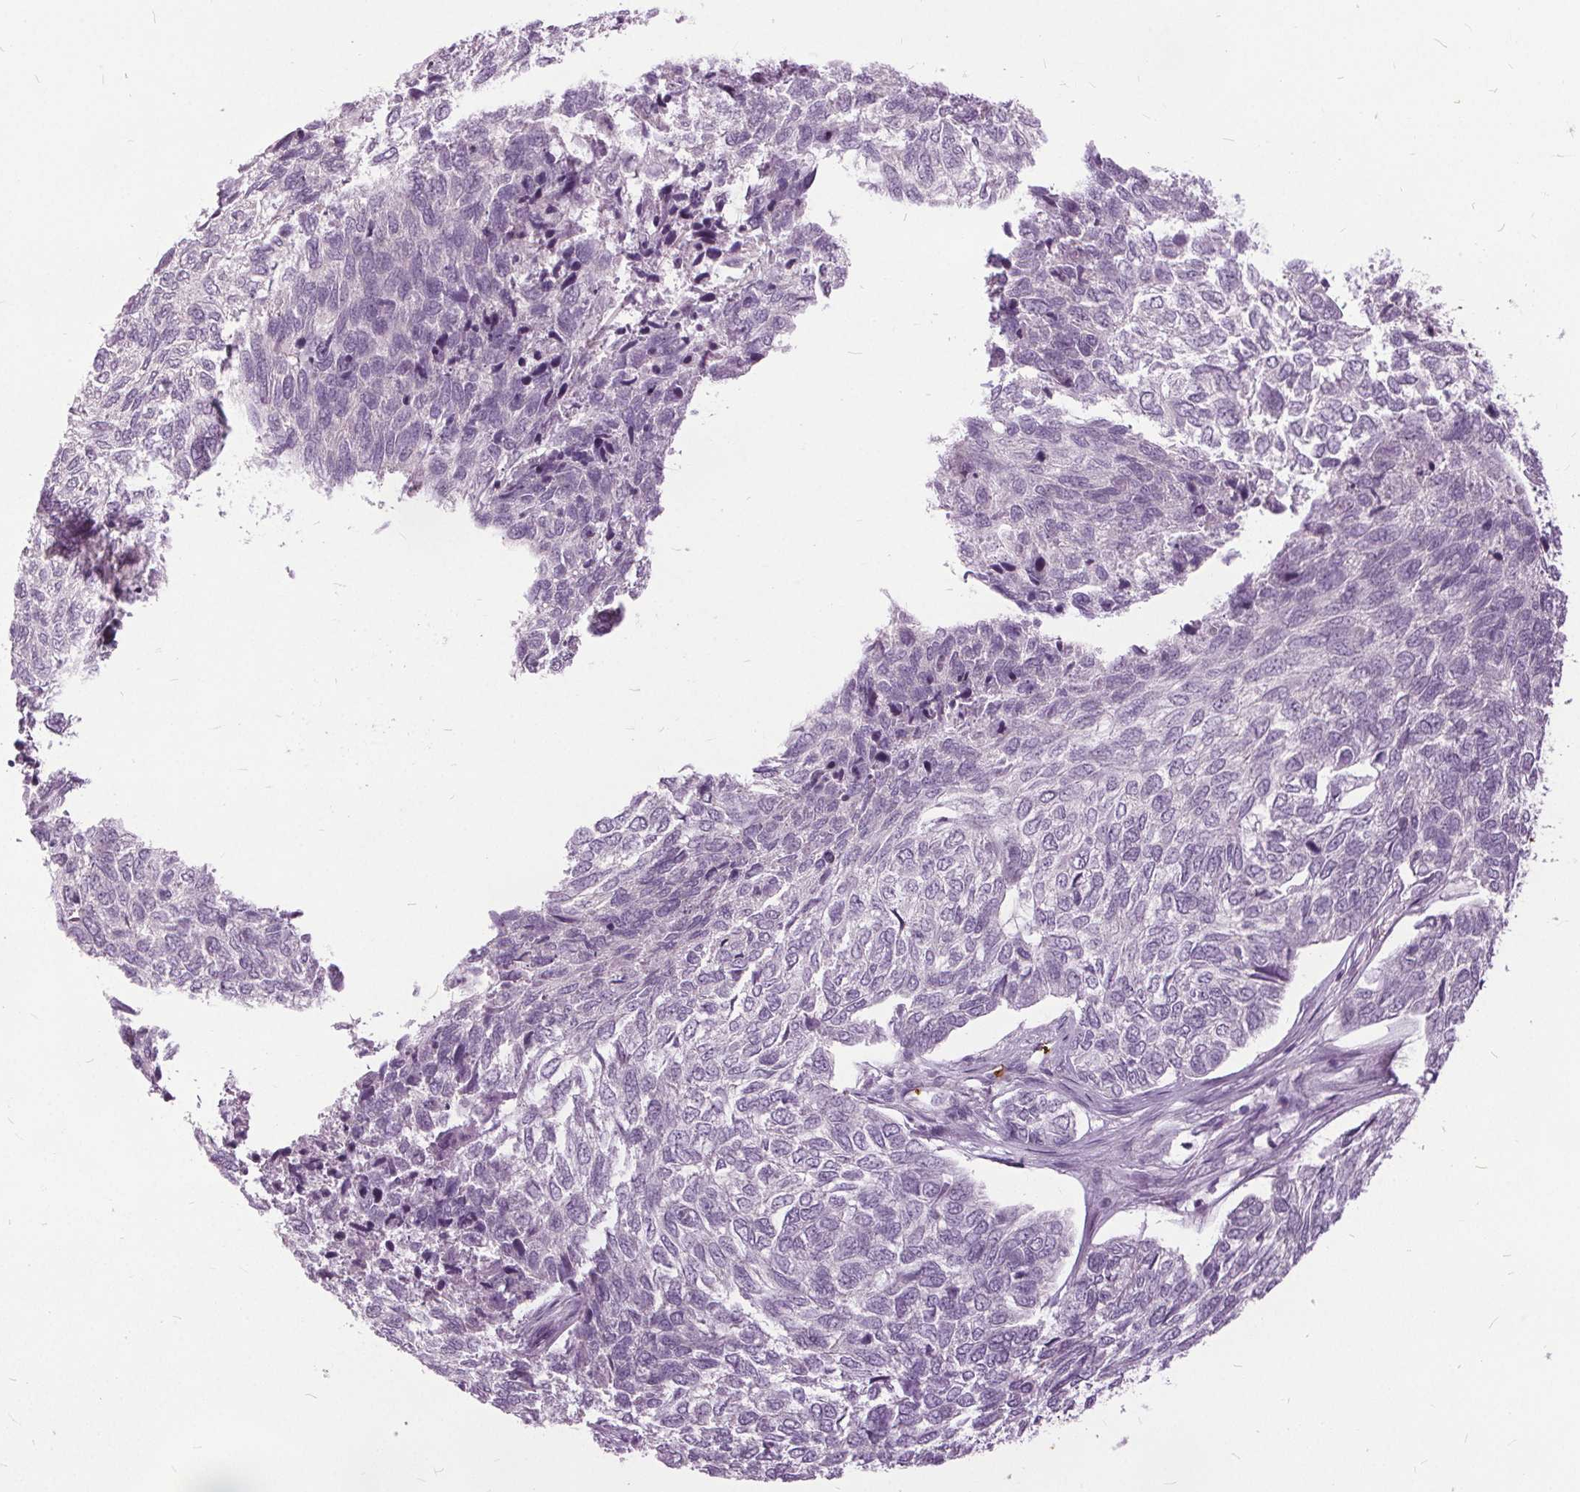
{"staining": {"intensity": "negative", "quantity": "none", "location": "none"}, "tissue": "skin cancer", "cell_type": "Tumor cells", "image_type": "cancer", "snomed": [{"axis": "morphology", "description": "Basal cell carcinoma"}, {"axis": "topography", "description": "Skin"}], "caption": "IHC photomicrograph of human basal cell carcinoma (skin) stained for a protein (brown), which reveals no positivity in tumor cells.", "gene": "SLC4A1", "patient": {"sex": "female", "age": 65}}